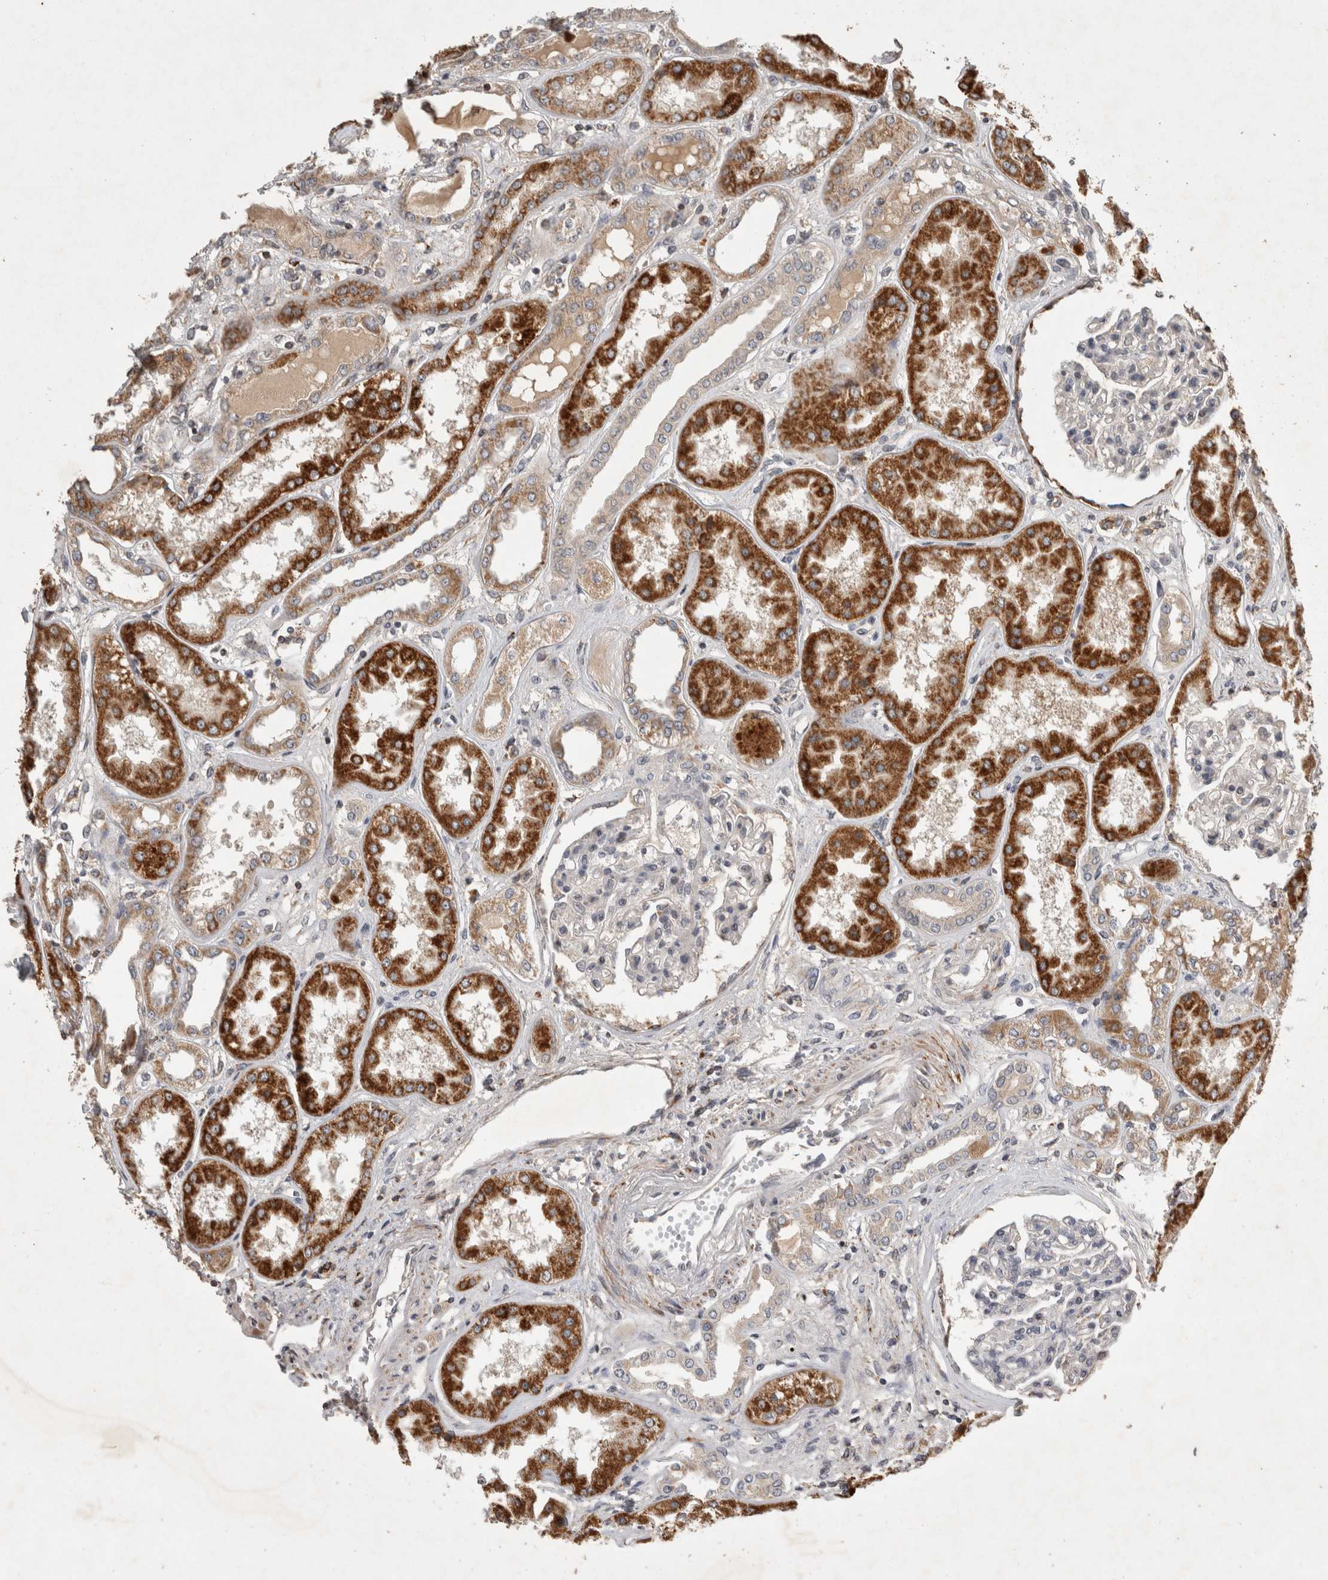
{"staining": {"intensity": "moderate", "quantity": "<25%", "location": "cytoplasmic/membranous"}, "tissue": "kidney", "cell_type": "Cells in glomeruli", "image_type": "normal", "snomed": [{"axis": "morphology", "description": "Normal tissue, NOS"}, {"axis": "topography", "description": "Kidney"}], "caption": "Human kidney stained for a protein (brown) demonstrates moderate cytoplasmic/membranous positive expression in approximately <25% of cells in glomeruli.", "gene": "SERAC1", "patient": {"sex": "female", "age": 56}}